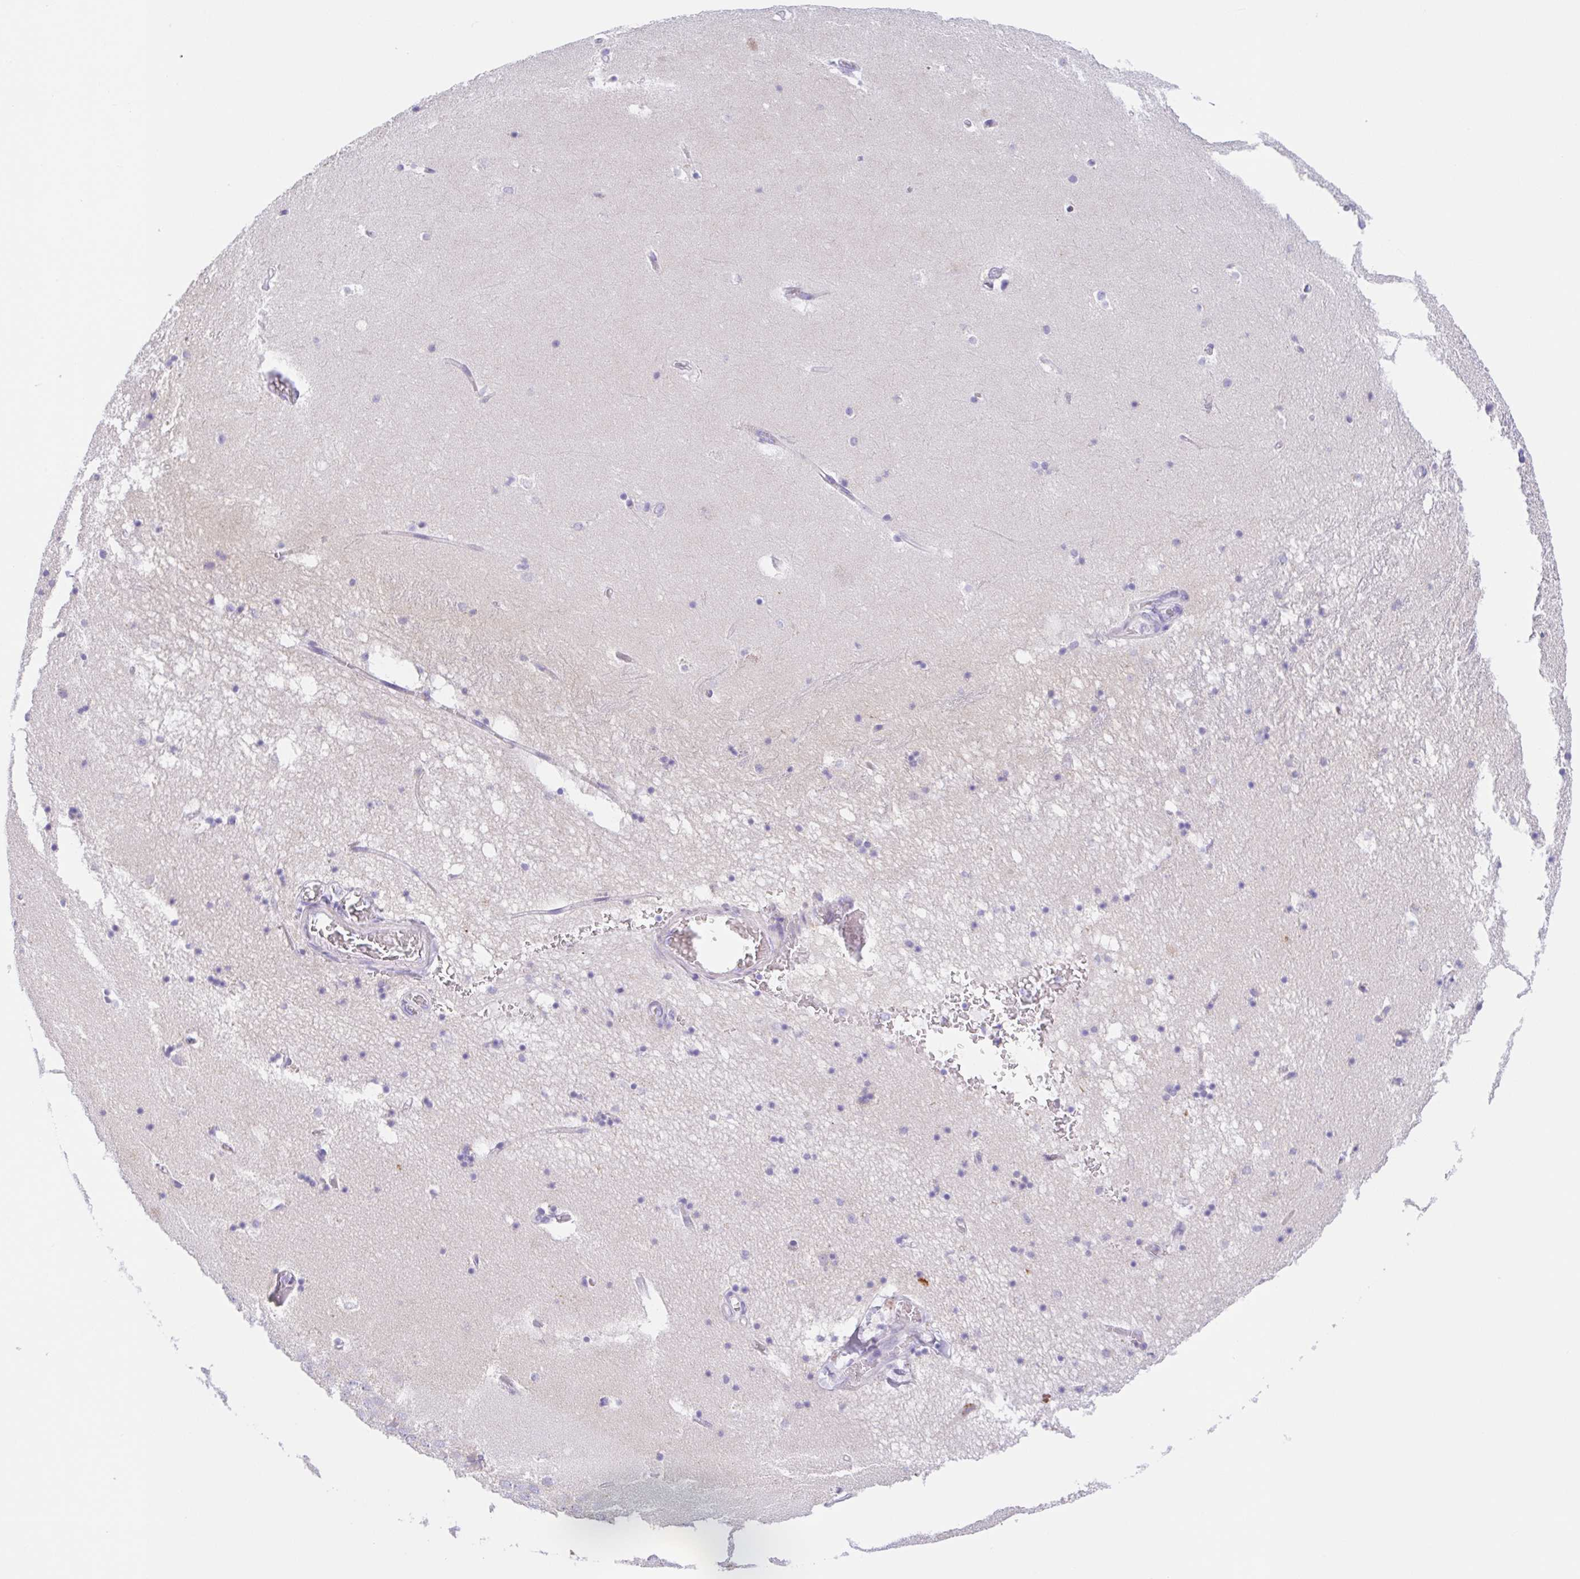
{"staining": {"intensity": "negative", "quantity": "none", "location": "none"}, "tissue": "hippocampus", "cell_type": "Glial cells", "image_type": "normal", "snomed": [{"axis": "morphology", "description": "Normal tissue, NOS"}, {"axis": "topography", "description": "Hippocampus"}], "caption": "DAB immunohistochemical staining of normal hippocampus demonstrates no significant staining in glial cells.", "gene": "SCG3", "patient": {"sex": "male", "age": 58}}